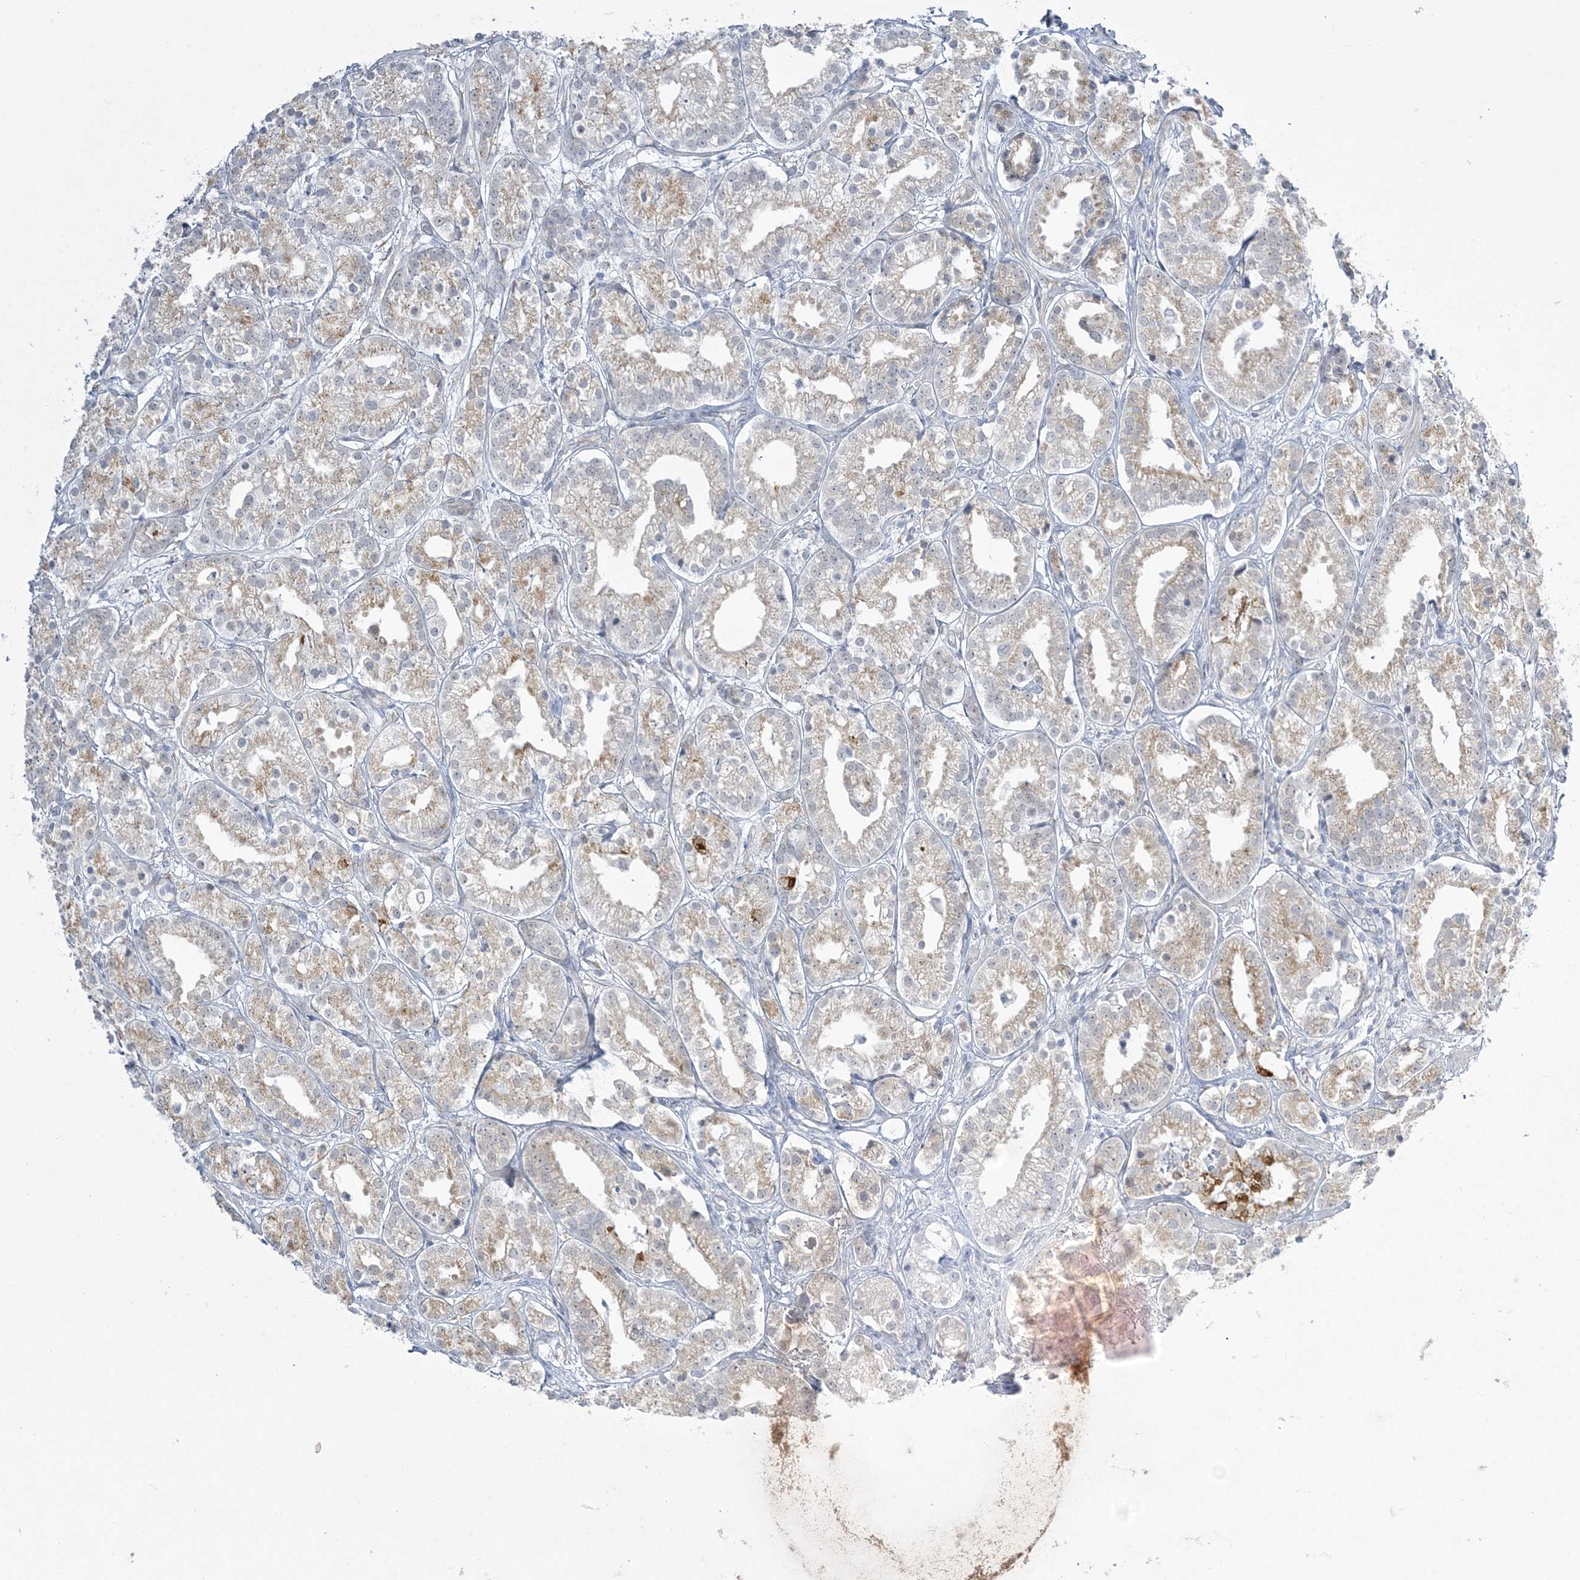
{"staining": {"intensity": "weak", "quantity": "<25%", "location": "cytoplasmic/membranous"}, "tissue": "prostate cancer", "cell_type": "Tumor cells", "image_type": "cancer", "snomed": [{"axis": "morphology", "description": "Adenocarcinoma, High grade"}, {"axis": "topography", "description": "Prostate"}], "caption": "Immunohistochemistry photomicrograph of human prostate cancer stained for a protein (brown), which exhibits no positivity in tumor cells.", "gene": "ZC3H6", "patient": {"sex": "male", "age": 69}}